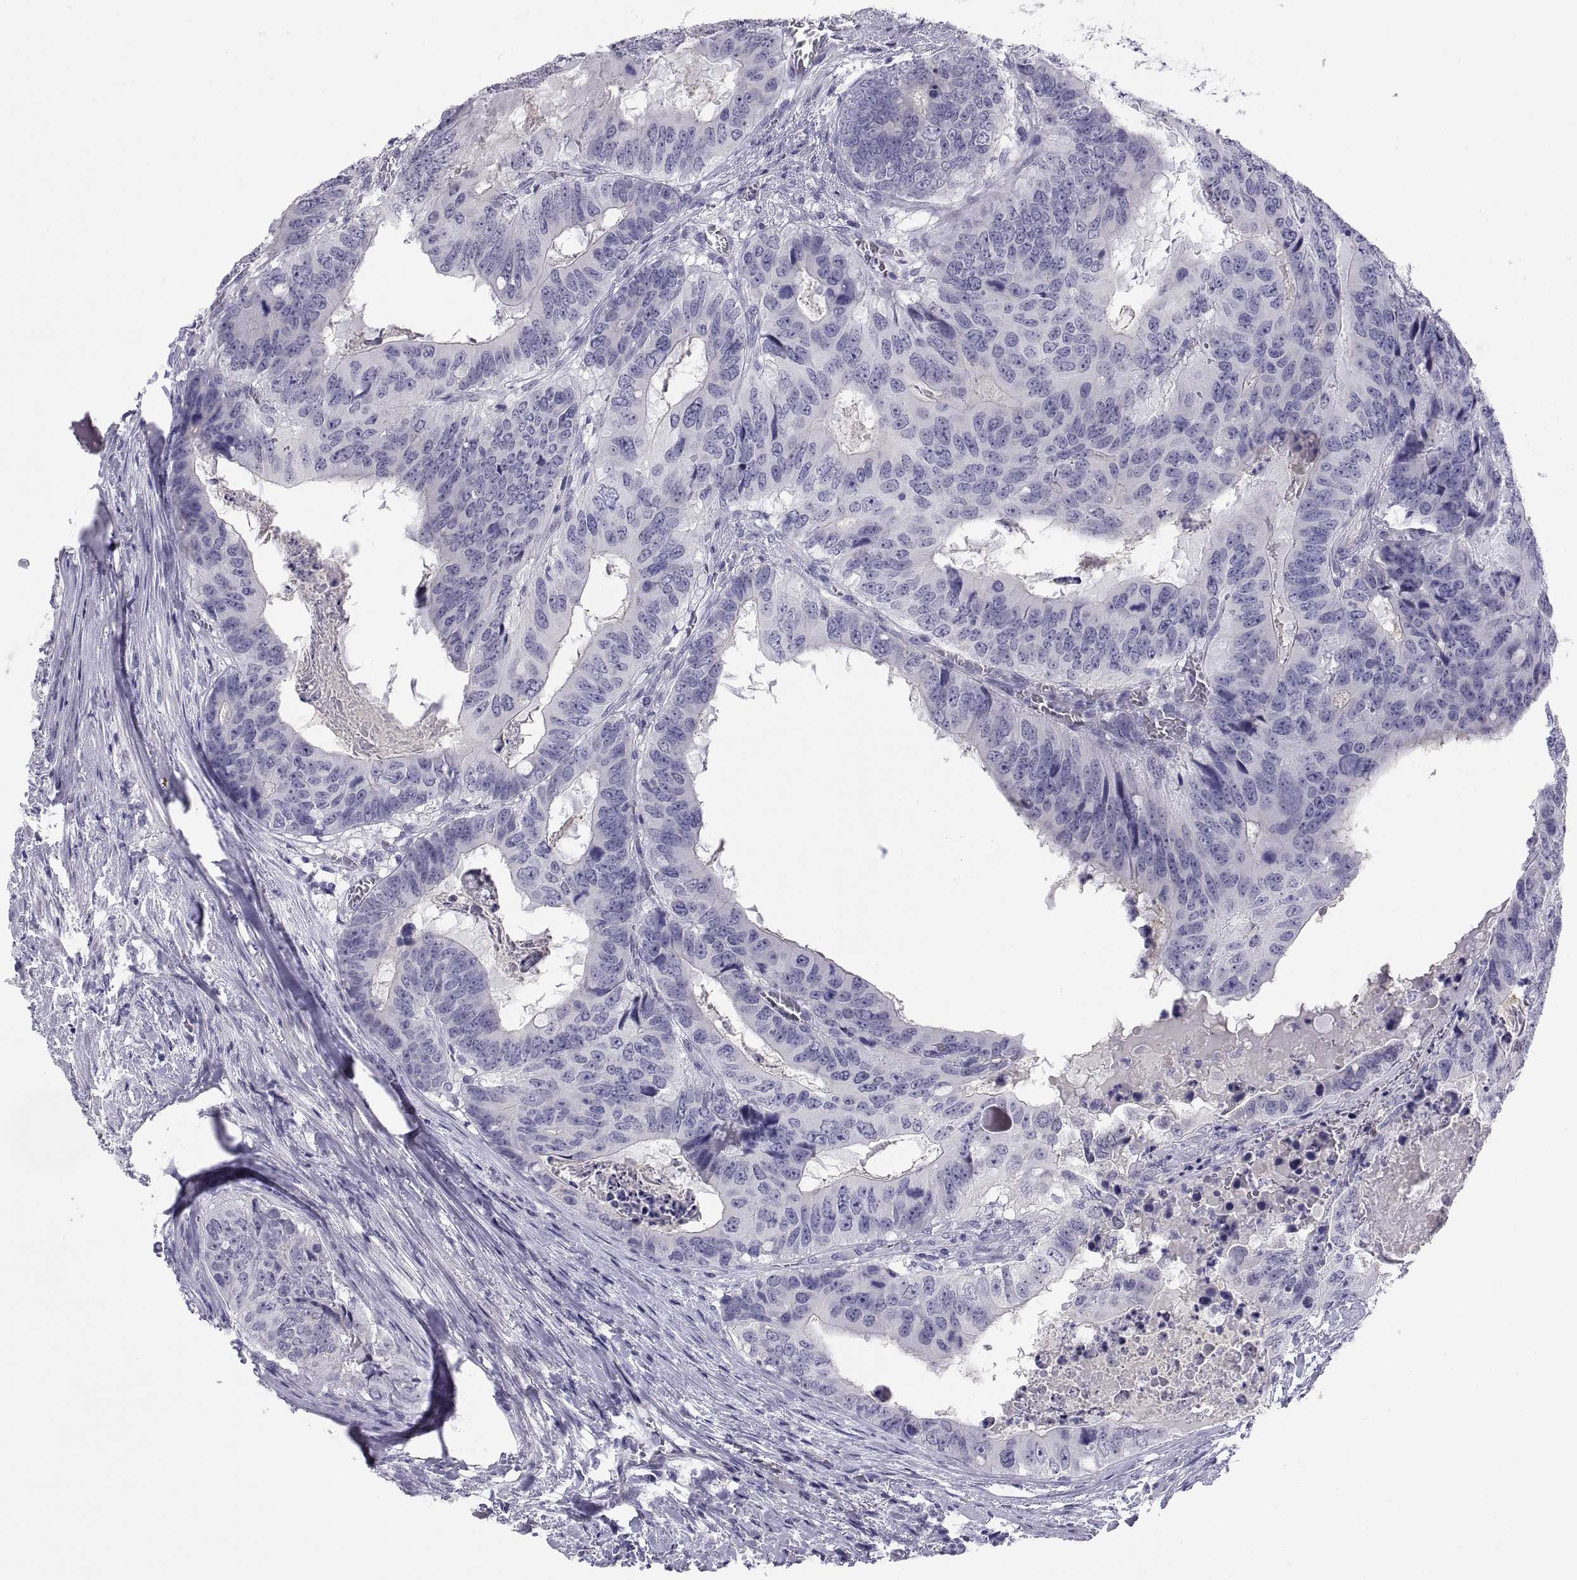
{"staining": {"intensity": "negative", "quantity": "none", "location": "none"}, "tissue": "colorectal cancer", "cell_type": "Tumor cells", "image_type": "cancer", "snomed": [{"axis": "morphology", "description": "Adenocarcinoma, NOS"}, {"axis": "topography", "description": "Colon"}], "caption": "An immunohistochemistry (IHC) image of colorectal cancer (adenocarcinoma) is shown. There is no staining in tumor cells of colorectal cancer (adenocarcinoma).", "gene": "TEX13A", "patient": {"sex": "male", "age": 79}}